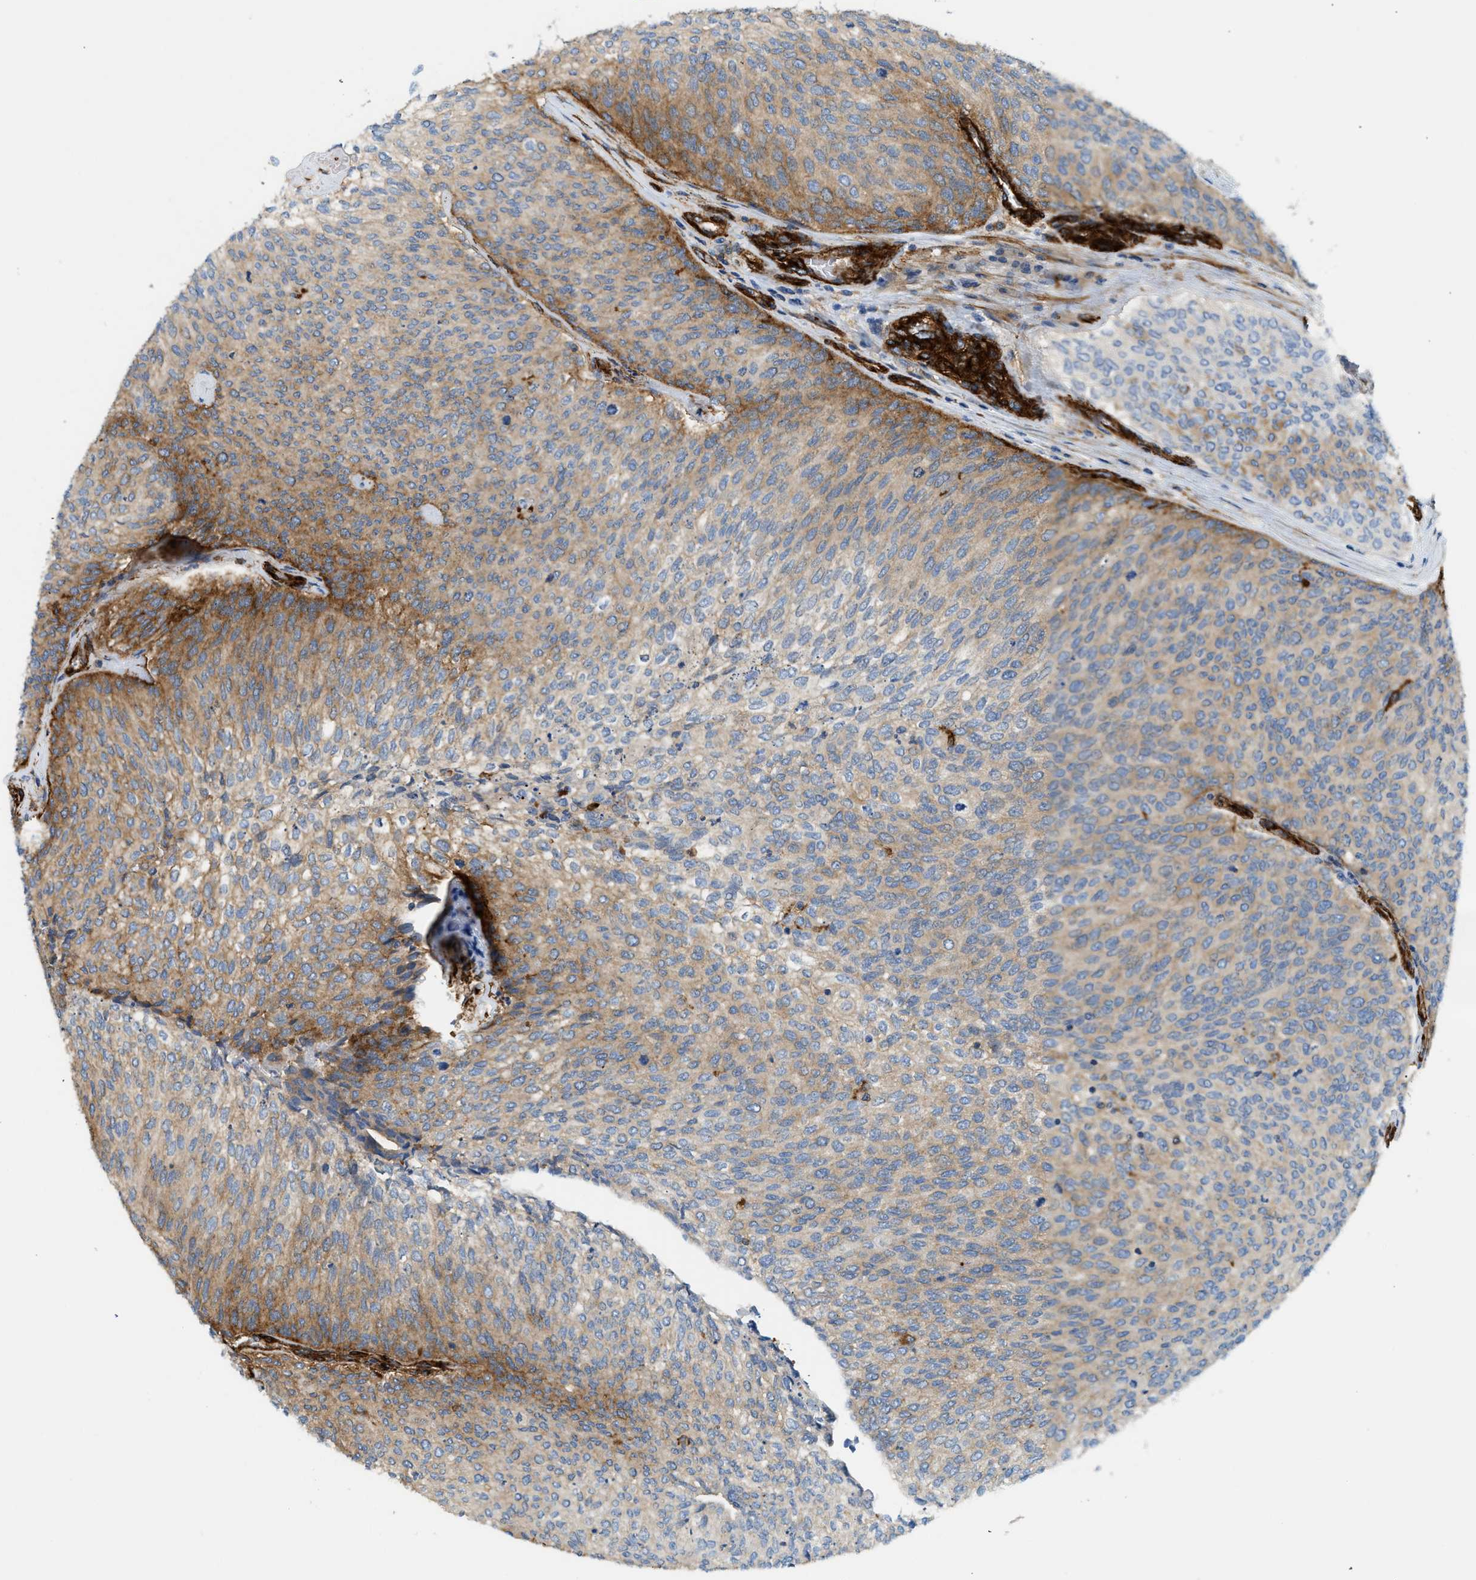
{"staining": {"intensity": "moderate", "quantity": "25%-75%", "location": "cytoplasmic/membranous"}, "tissue": "urothelial cancer", "cell_type": "Tumor cells", "image_type": "cancer", "snomed": [{"axis": "morphology", "description": "Urothelial carcinoma, Low grade"}, {"axis": "topography", "description": "Urinary bladder"}], "caption": "Immunohistochemistry (IHC) staining of low-grade urothelial carcinoma, which displays medium levels of moderate cytoplasmic/membranous expression in approximately 25%-75% of tumor cells indicating moderate cytoplasmic/membranous protein staining. The staining was performed using DAB (3,3'-diaminobenzidine) (brown) for protein detection and nuclei were counterstained in hematoxylin (blue).", "gene": "HIP1", "patient": {"sex": "female", "age": 79}}